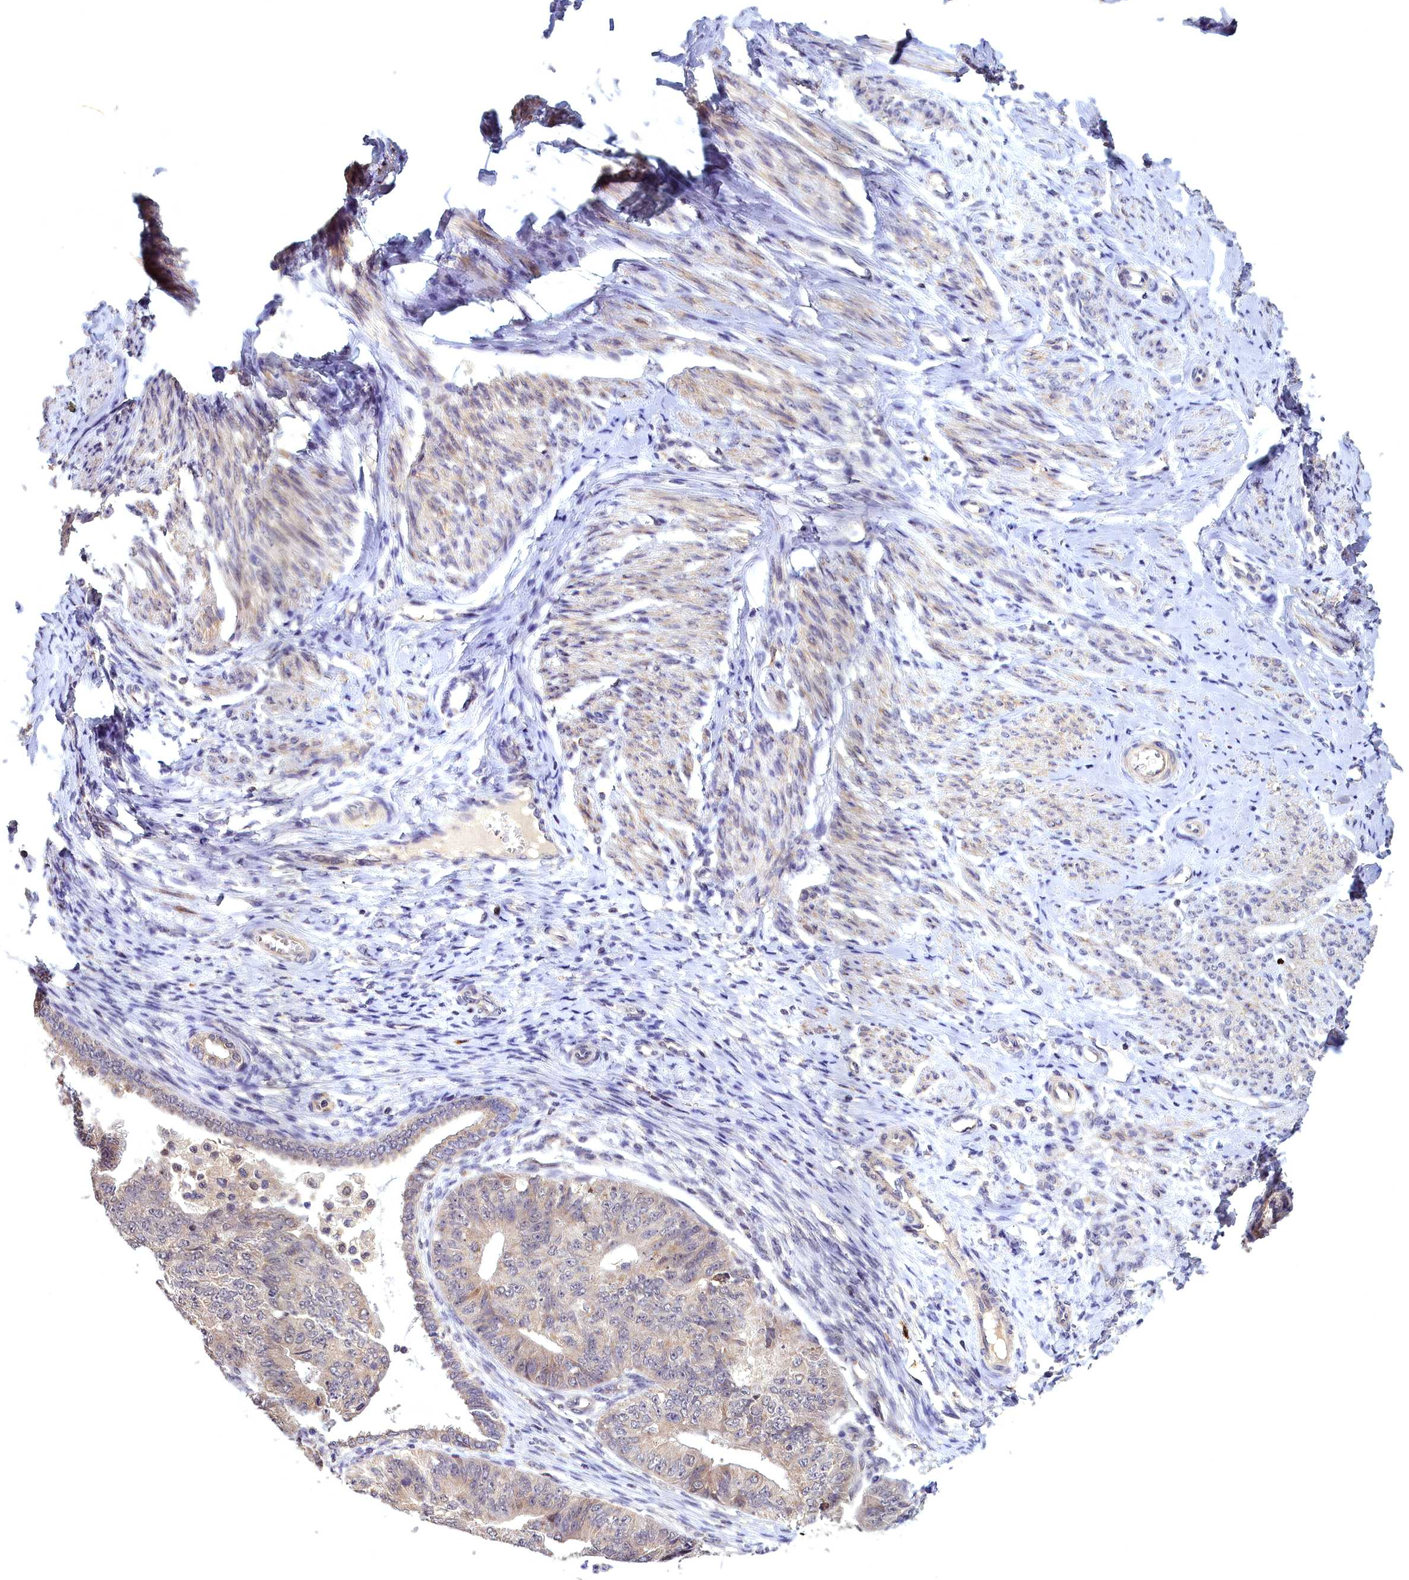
{"staining": {"intensity": "weak", "quantity": "25%-75%", "location": "cytoplasmic/membranous"}, "tissue": "endometrial cancer", "cell_type": "Tumor cells", "image_type": "cancer", "snomed": [{"axis": "morphology", "description": "Adenocarcinoma, NOS"}, {"axis": "topography", "description": "Endometrium"}], "caption": "Endometrial adenocarcinoma tissue shows weak cytoplasmic/membranous expression in approximately 25%-75% of tumor cells, visualized by immunohistochemistry.", "gene": "EPB41L4B", "patient": {"sex": "female", "age": 32}}